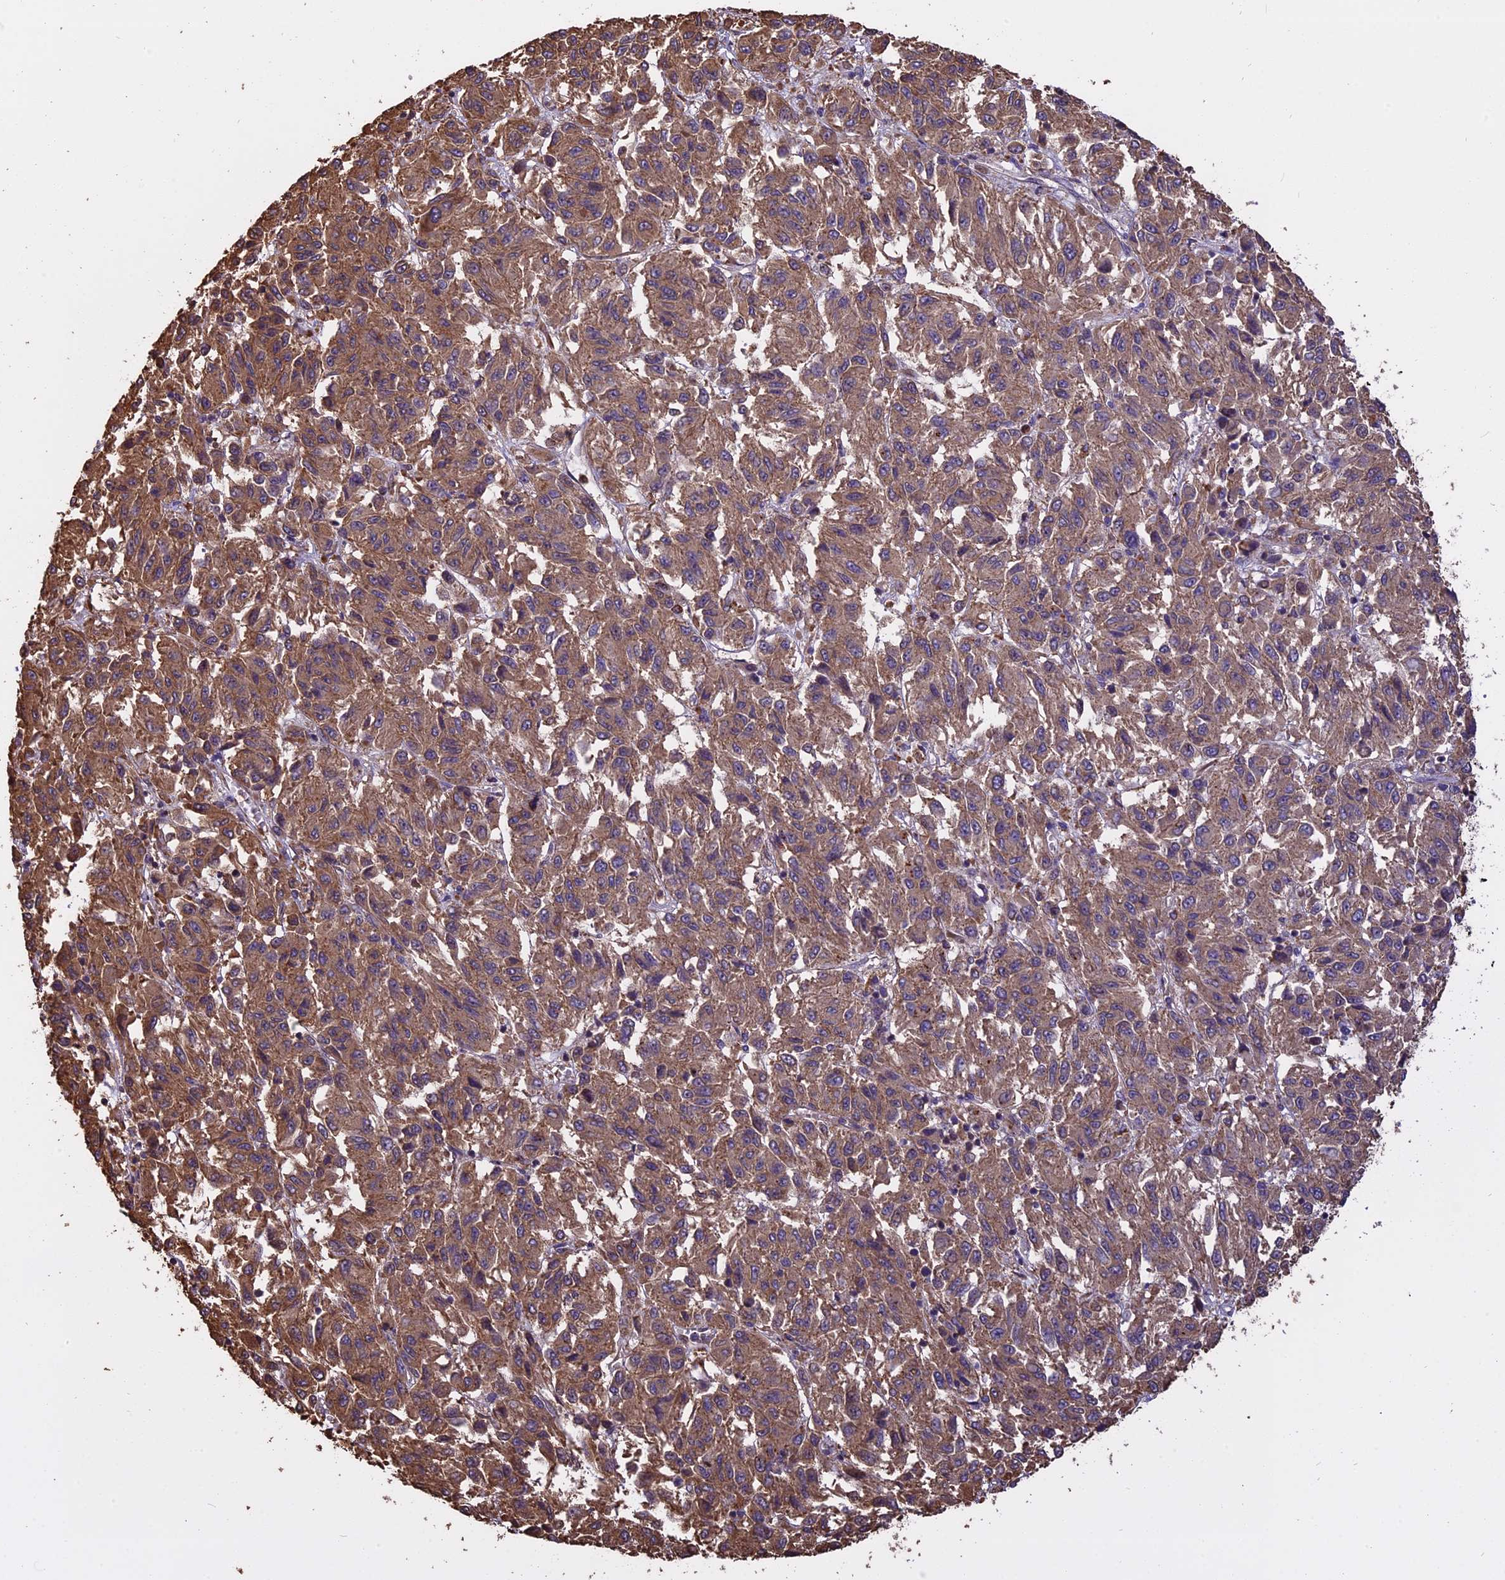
{"staining": {"intensity": "moderate", "quantity": ">75%", "location": "cytoplasmic/membranous"}, "tissue": "melanoma", "cell_type": "Tumor cells", "image_type": "cancer", "snomed": [{"axis": "morphology", "description": "Malignant melanoma, Metastatic site"}, {"axis": "topography", "description": "Lung"}], "caption": "Protein expression analysis of malignant melanoma (metastatic site) displays moderate cytoplasmic/membranous expression in about >75% of tumor cells. (IHC, brightfield microscopy, high magnification).", "gene": "CHMP2A", "patient": {"sex": "male", "age": 64}}